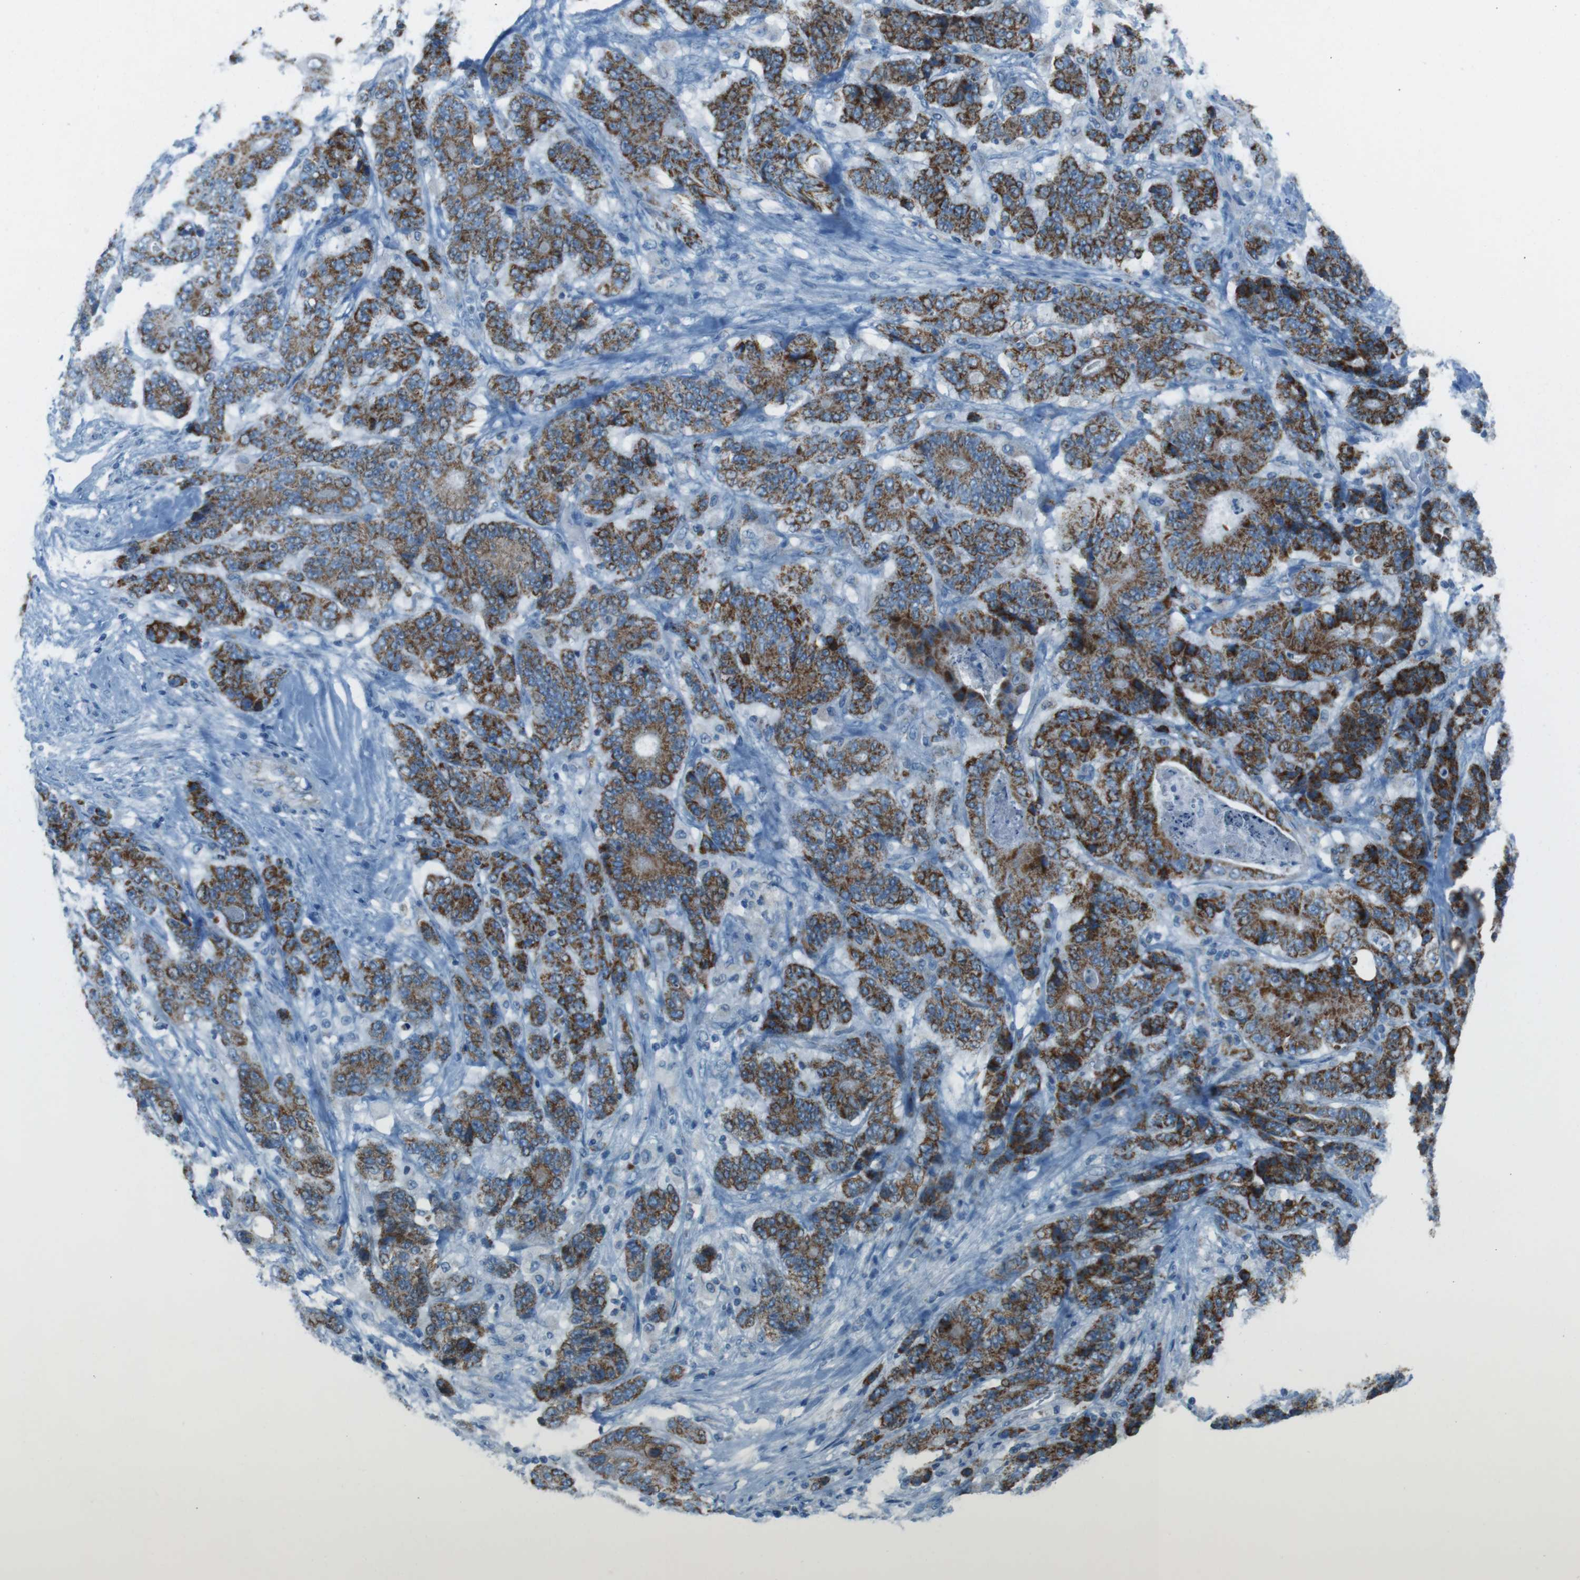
{"staining": {"intensity": "strong", "quantity": ">75%", "location": "cytoplasmic/membranous"}, "tissue": "stomach cancer", "cell_type": "Tumor cells", "image_type": "cancer", "snomed": [{"axis": "morphology", "description": "Adenocarcinoma, NOS"}, {"axis": "topography", "description": "Stomach"}], "caption": "Stomach adenocarcinoma tissue reveals strong cytoplasmic/membranous positivity in about >75% of tumor cells", "gene": "DNAJA3", "patient": {"sex": "female", "age": 73}}